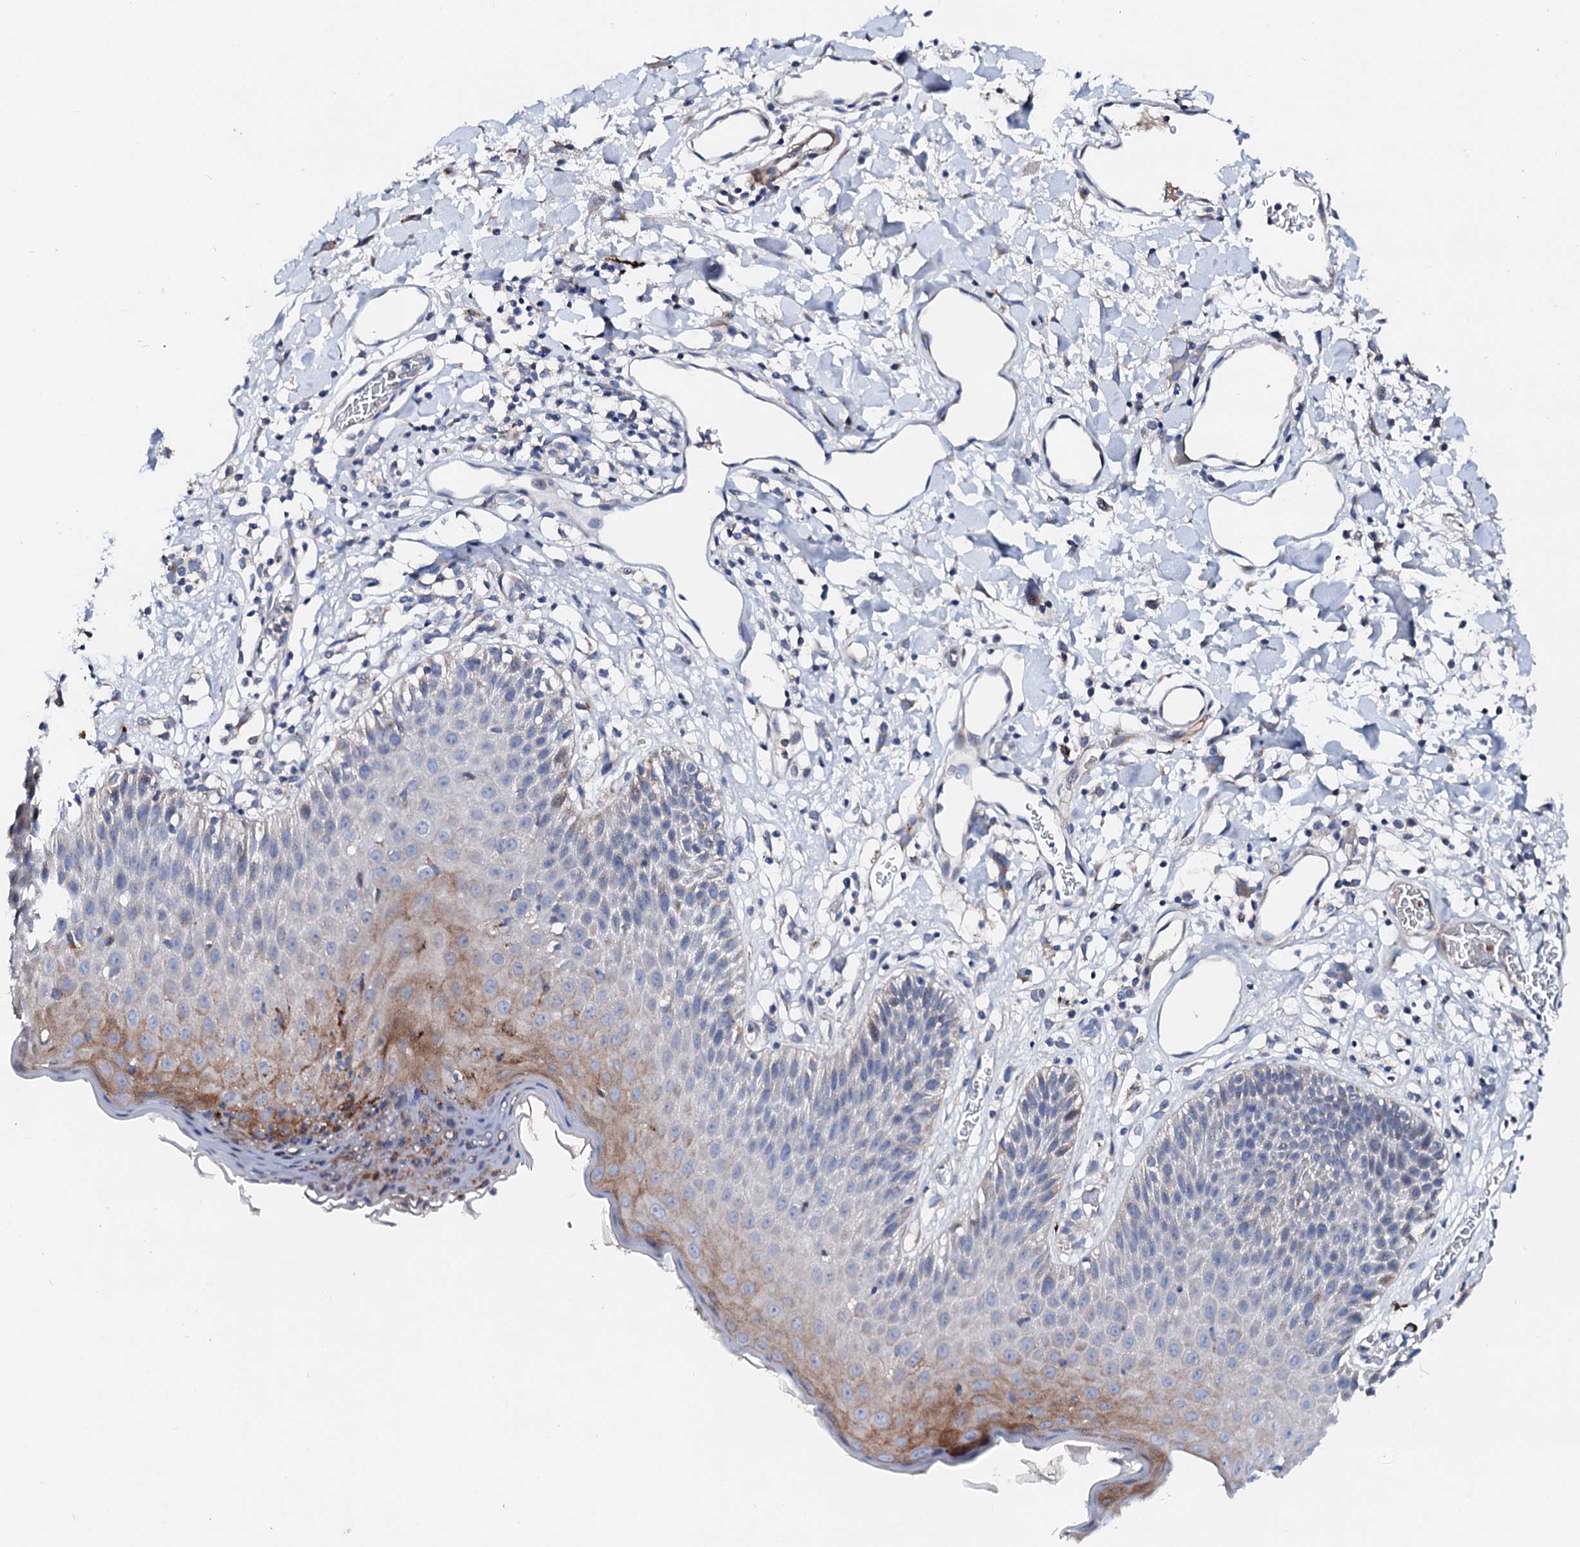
{"staining": {"intensity": "moderate", "quantity": "<25%", "location": "cytoplasmic/membranous"}, "tissue": "skin", "cell_type": "Epidermal cells", "image_type": "normal", "snomed": [{"axis": "morphology", "description": "Normal tissue, NOS"}, {"axis": "topography", "description": "Vulva"}], "caption": "A photomicrograph of human skin stained for a protein shows moderate cytoplasmic/membranous brown staining in epidermal cells.", "gene": "SLC10A7", "patient": {"sex": "female", "age": 68}}